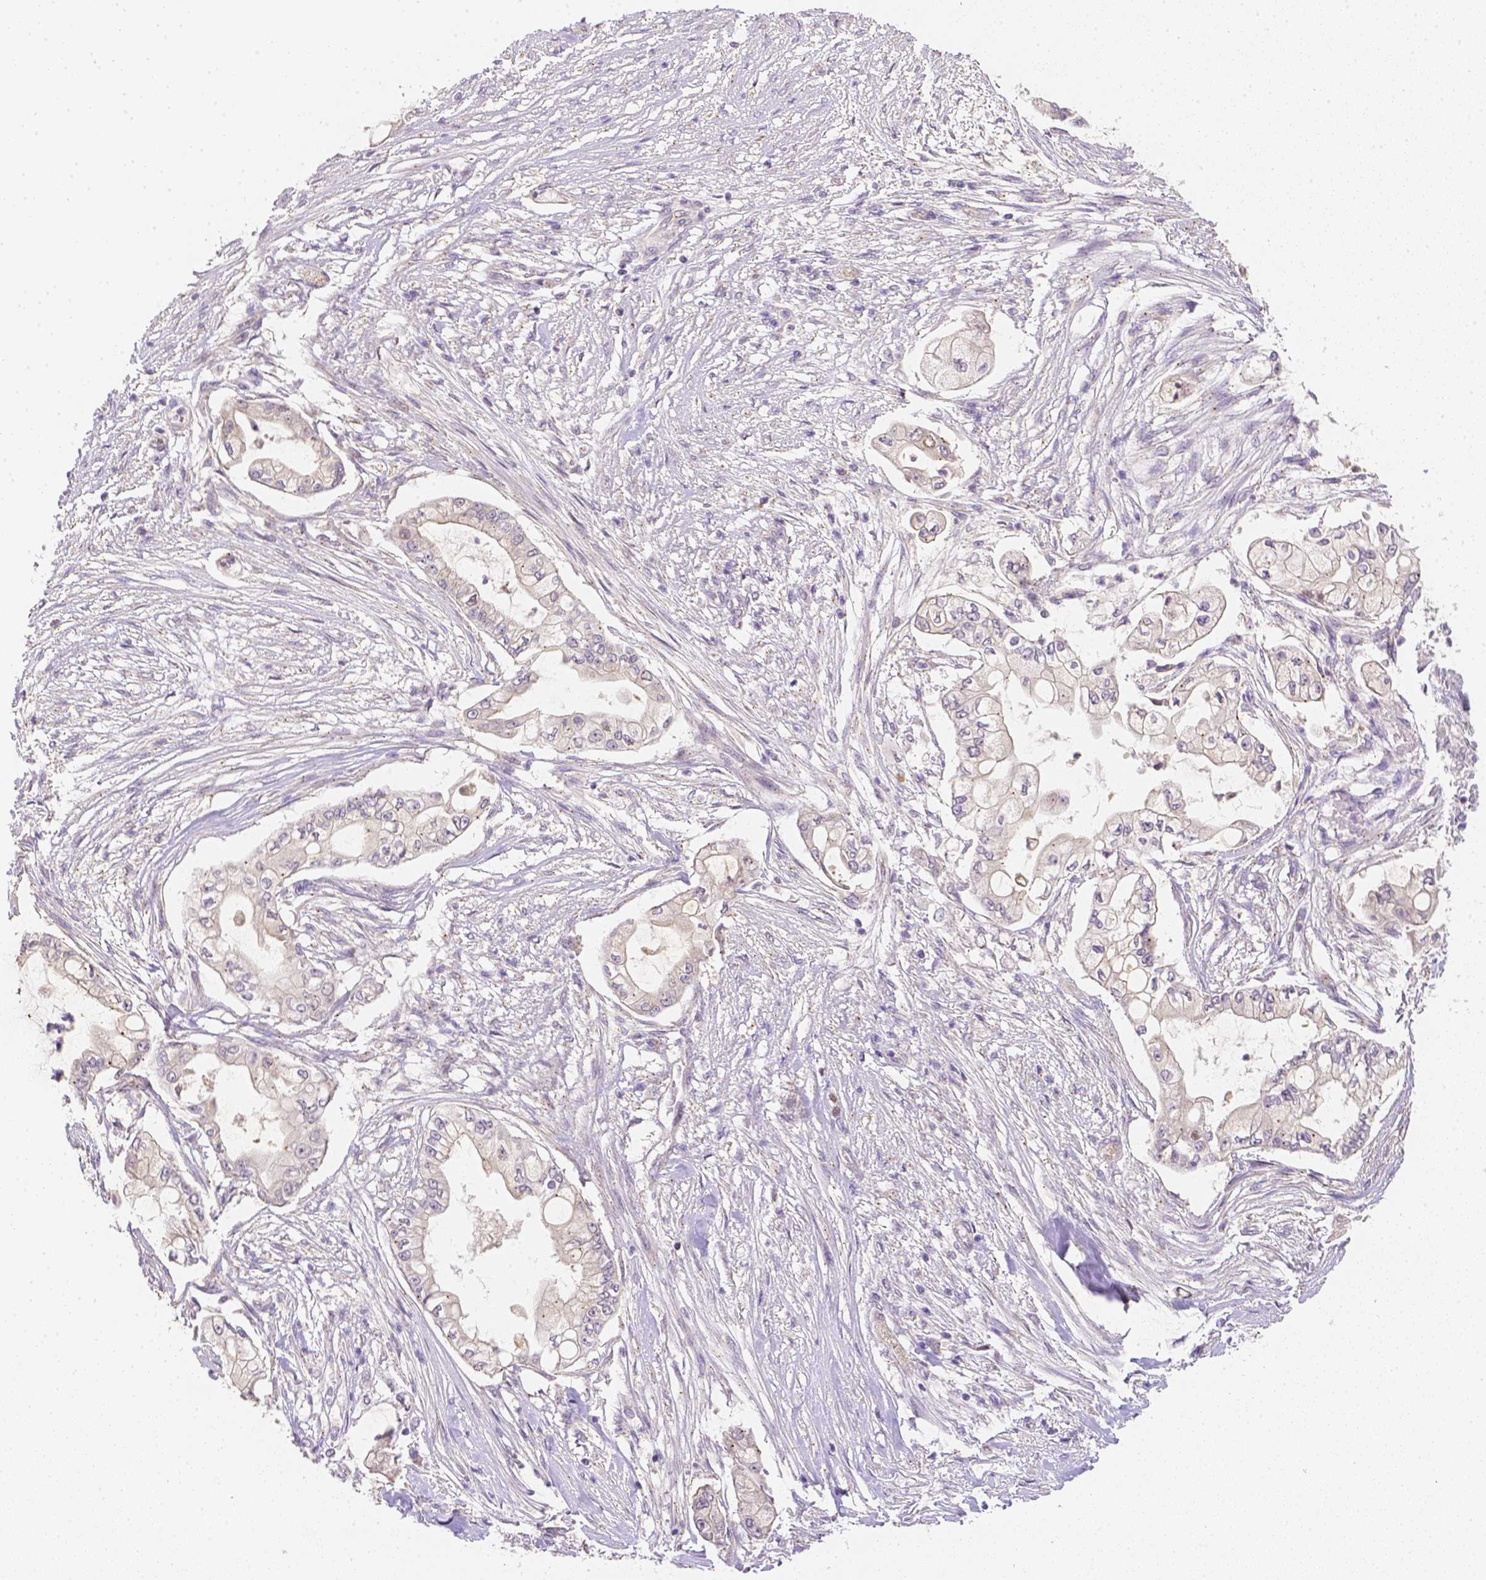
{"staining": {"intensity": "negative", "quantity": "none", "location": "none"}, "tissue": "pancreatic cancer", "cell_type": "Tumor cells", "image_type": "cancer", "snomed": [{"axis": "morphology", "description": "Adenocarcinoma, NOS"}, {"axis": "topography", "description": "Pancreas"}], "caption": "Pancreatic adenocarcinoma was stained to show a protein in brown. There is no significant staining in tumor cells. (DAB (3,3'-diaminobenzidine) IHC with hematoxylin counter stain).", "gene": "C10orf67", "patient": {"sex": "female", "age": 69}}